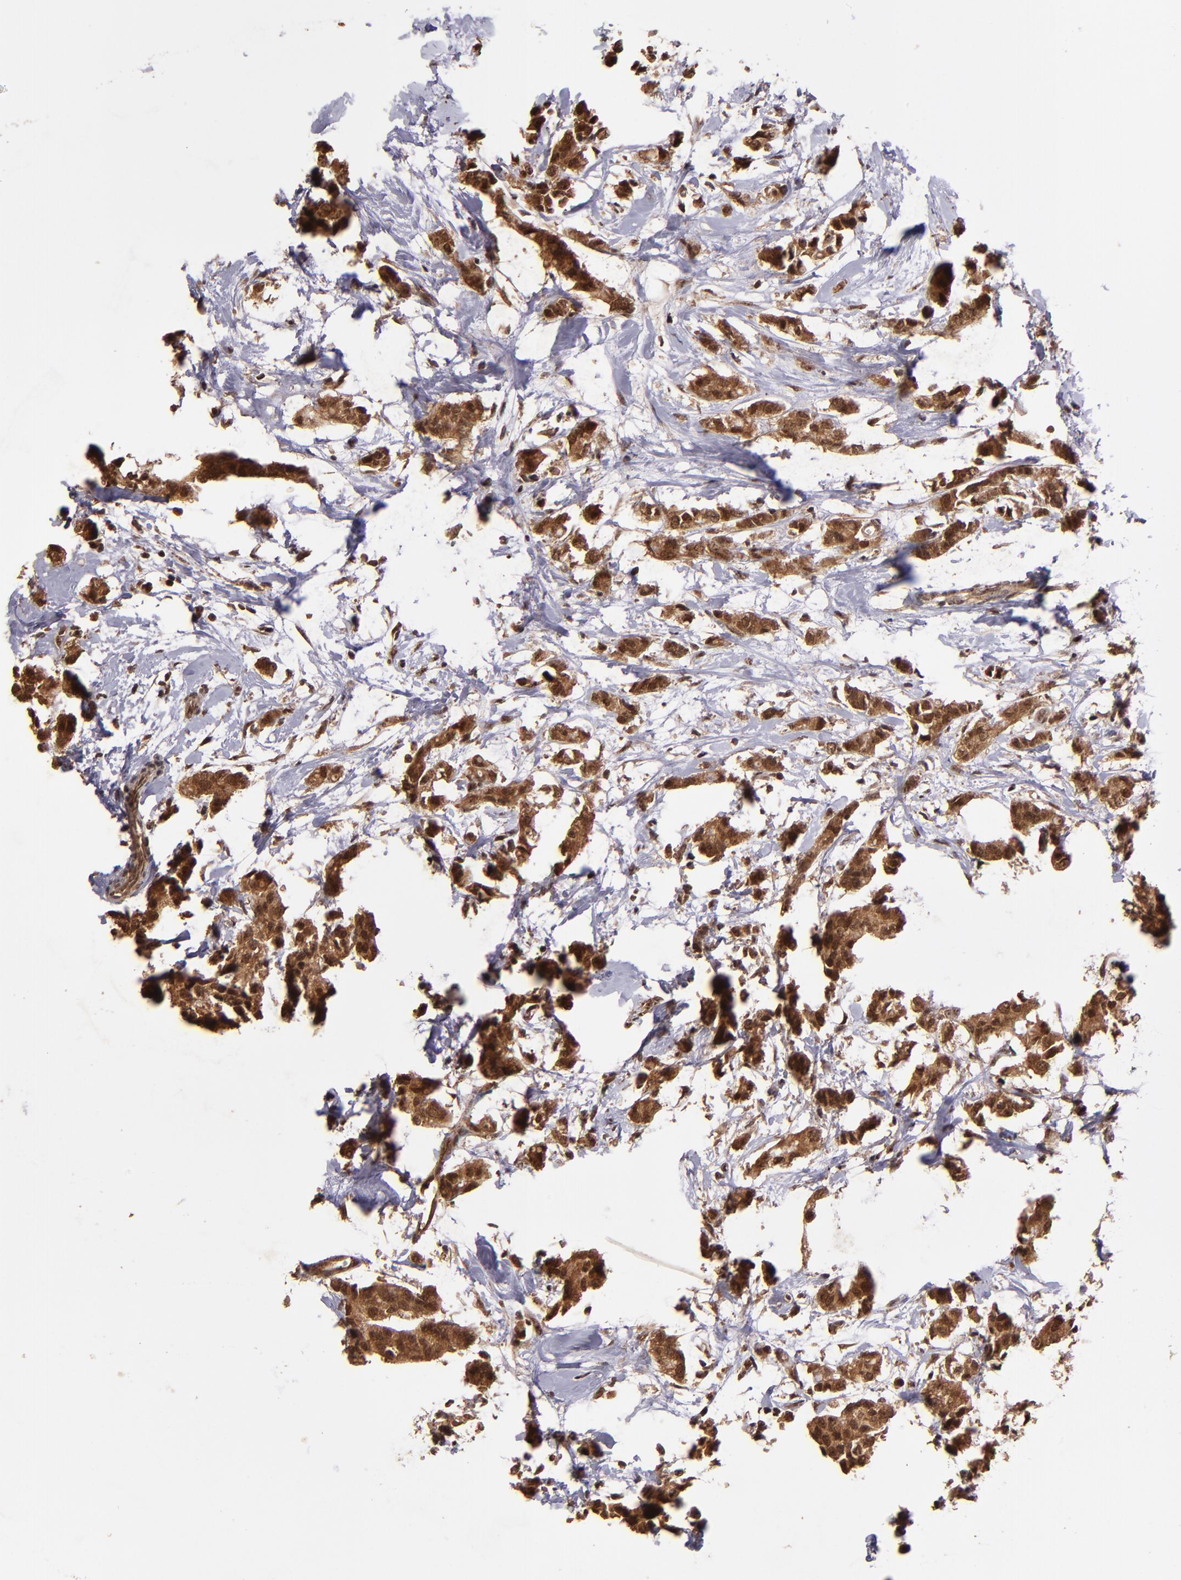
{"staining": {"intensity": "strong", "quantity": ">75%", "location": "cytoplasmic/membranous,nuclear"}, "tissue": "breast cancer", "cell_type": "Tumor cells", "image_type": "cancer", "snomed": [{"axis": "morphology", "description": "Duct carcinoma"}, {"axis": "topography", "description": "Breast"}], "caption": "An IHC image of tumor tissue is shown. Protein staining in brown highlights strong cytoplasmic/membranous and nuclear positivity in infiltrating ductal carcinoma (breast) within tumor cells. Using DAB (brown) and hematoxylin (blue) stains, captured at high magnification using brightfield microscopy.", "gene": "RIOK3", "patient": {"sex": "female", "age": 84}}